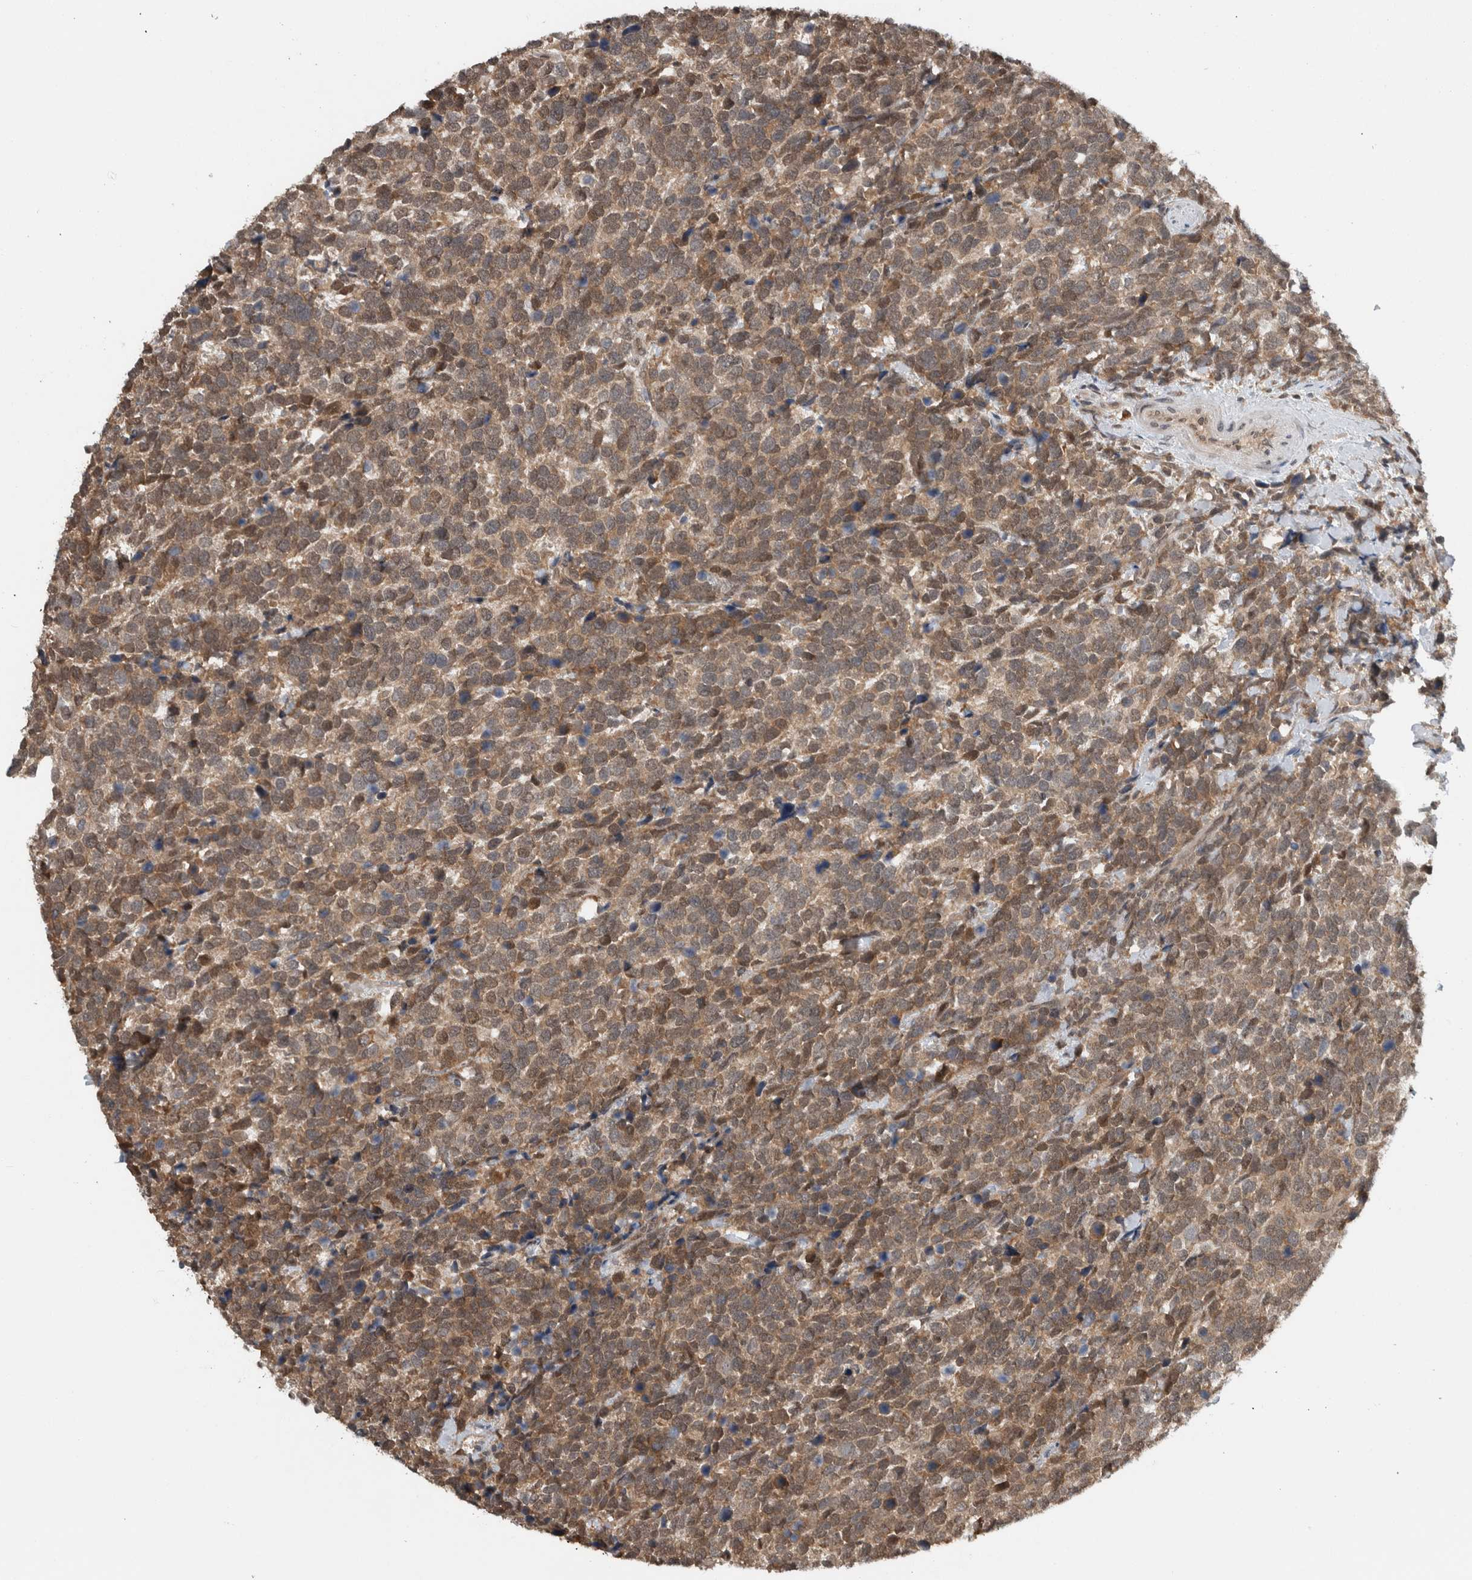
{"staining": {"intensity": "moderate", "quantity": ">75%", "location": "cytoplasmic/membranous,nuclear"}, "tissue": "urothelial cancer", "cell_type": "Tumor cells", "image_type": "cancer", "snomed": [{"axis": "morphology", "description": "Urothelial carcinoma, High grade"}, {"axis": "topography", "description": "Urinary bladder"}], "caption": "Approximately >75% of tumor cells in human urothelial cancer exhibit moderate cytoplasmic/membranous and nuclear protein positivity as visualized by brown immunohistochemical staining.", "gene": "SPAG7", "patient": {"sex": "female", "age": 82}}